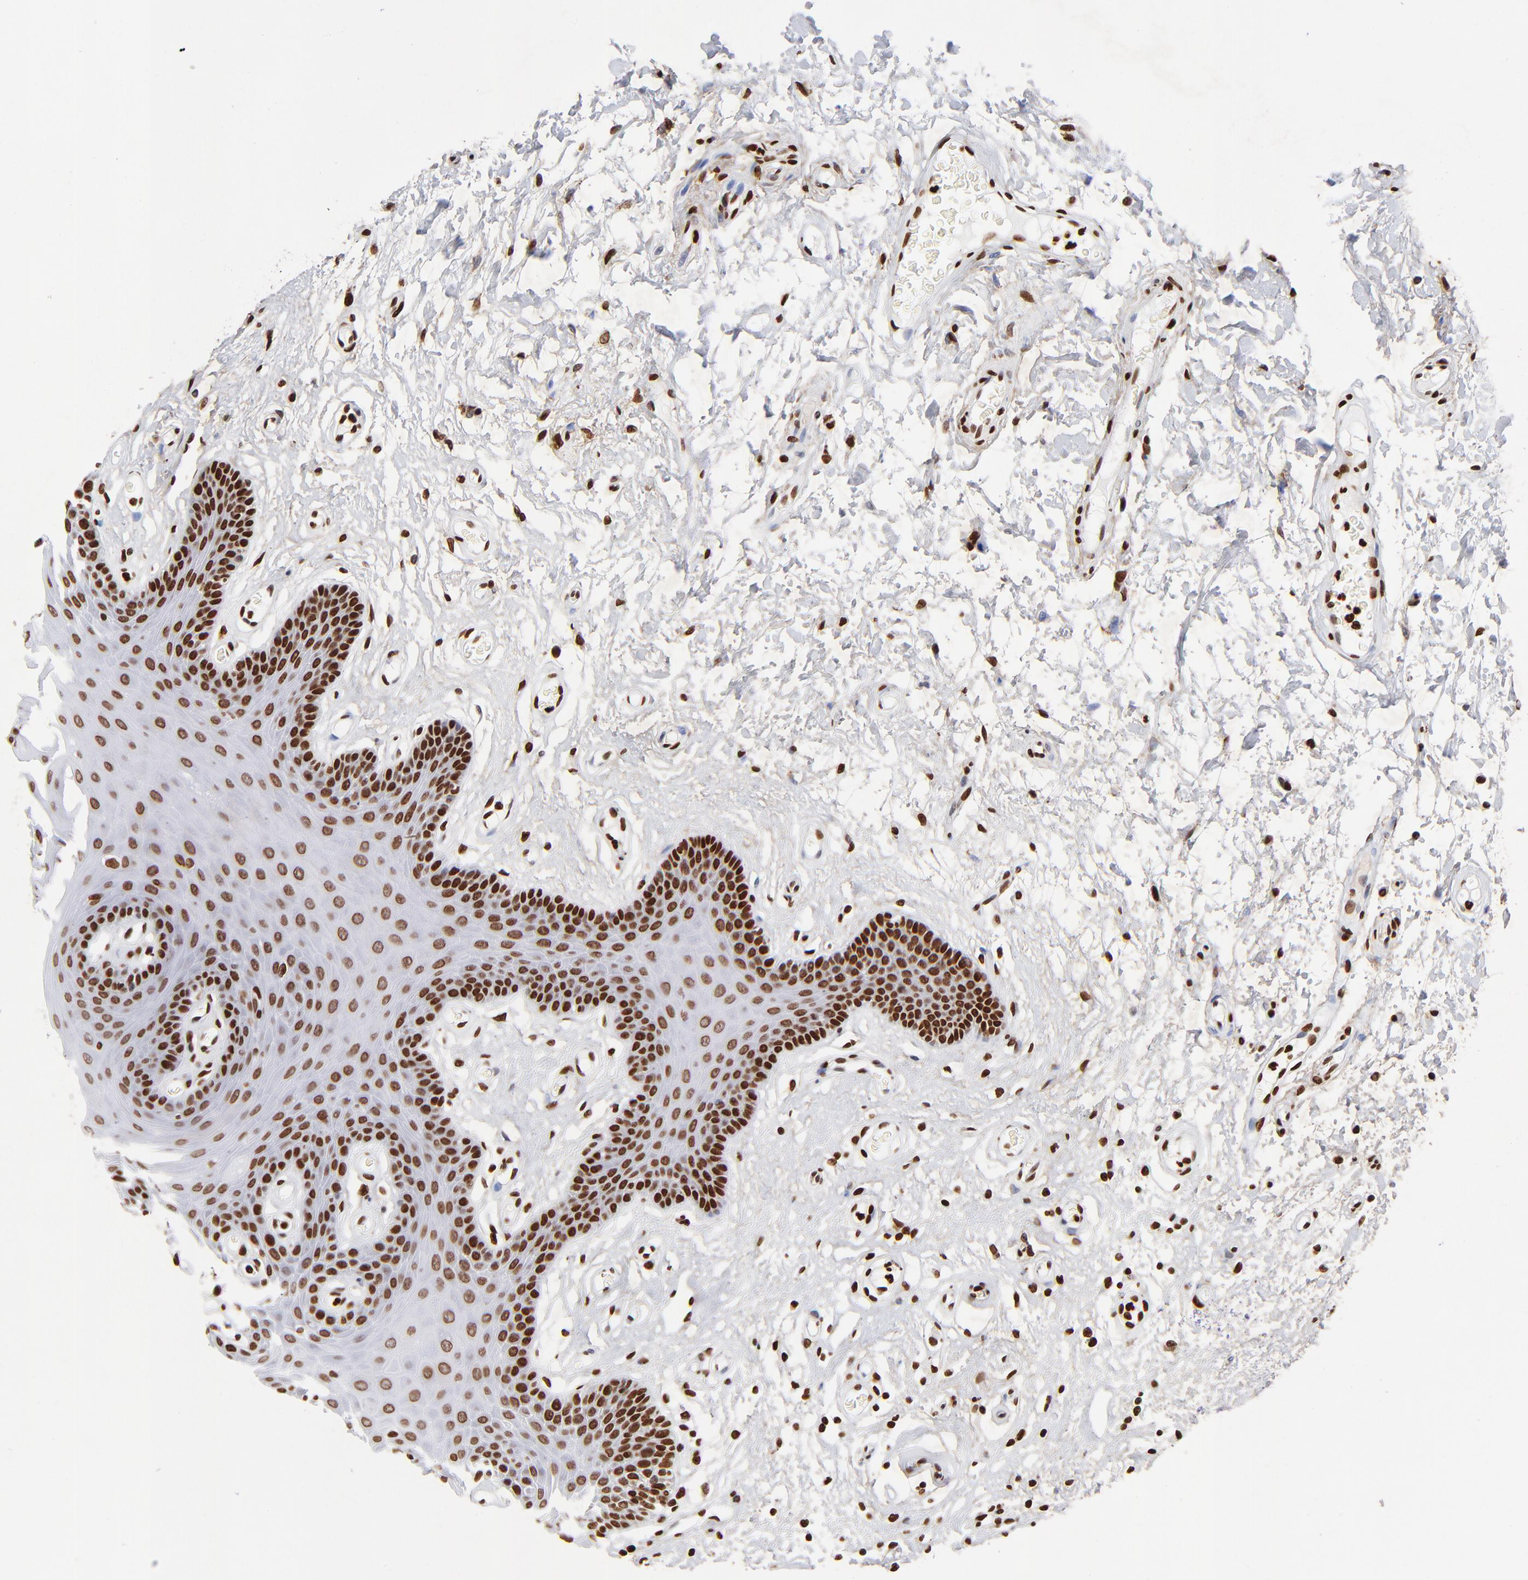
{"staining": {"intensity": "strong", "quantity": ">75%", "location": "nuclear"}, "tissue": "oral mucosa", "cell_type": "Squamous epithelial cells", "image_type": "normal", "snomed": [{"axis": "morphology", "description": "Normal tissue, NOS"}, {"axis": "morphology", "description": "Squamous cell carcinoma, NOS"}, {"axis": "topography", "description": "Skeletal muscle"}, {"axis": "topography", "description": "Oral tissue"}, {"axis": "topography", "description": "Head-Neck"}], "caption": "Immunohistochemistry (IHC) staining of benign oral mucosa, which shows high levels of strong nuclear staining in about >75% of squamous epithelial cells indicating strong nuclear protein staining. The staining was performed using DAB (3,3'-diaminobenzidine) (brown) for protein detection and nuclei were counterstained in hematoxylin (blue).", "gene": "FBH1", "patient": {"sex": "male", "age": 71}}